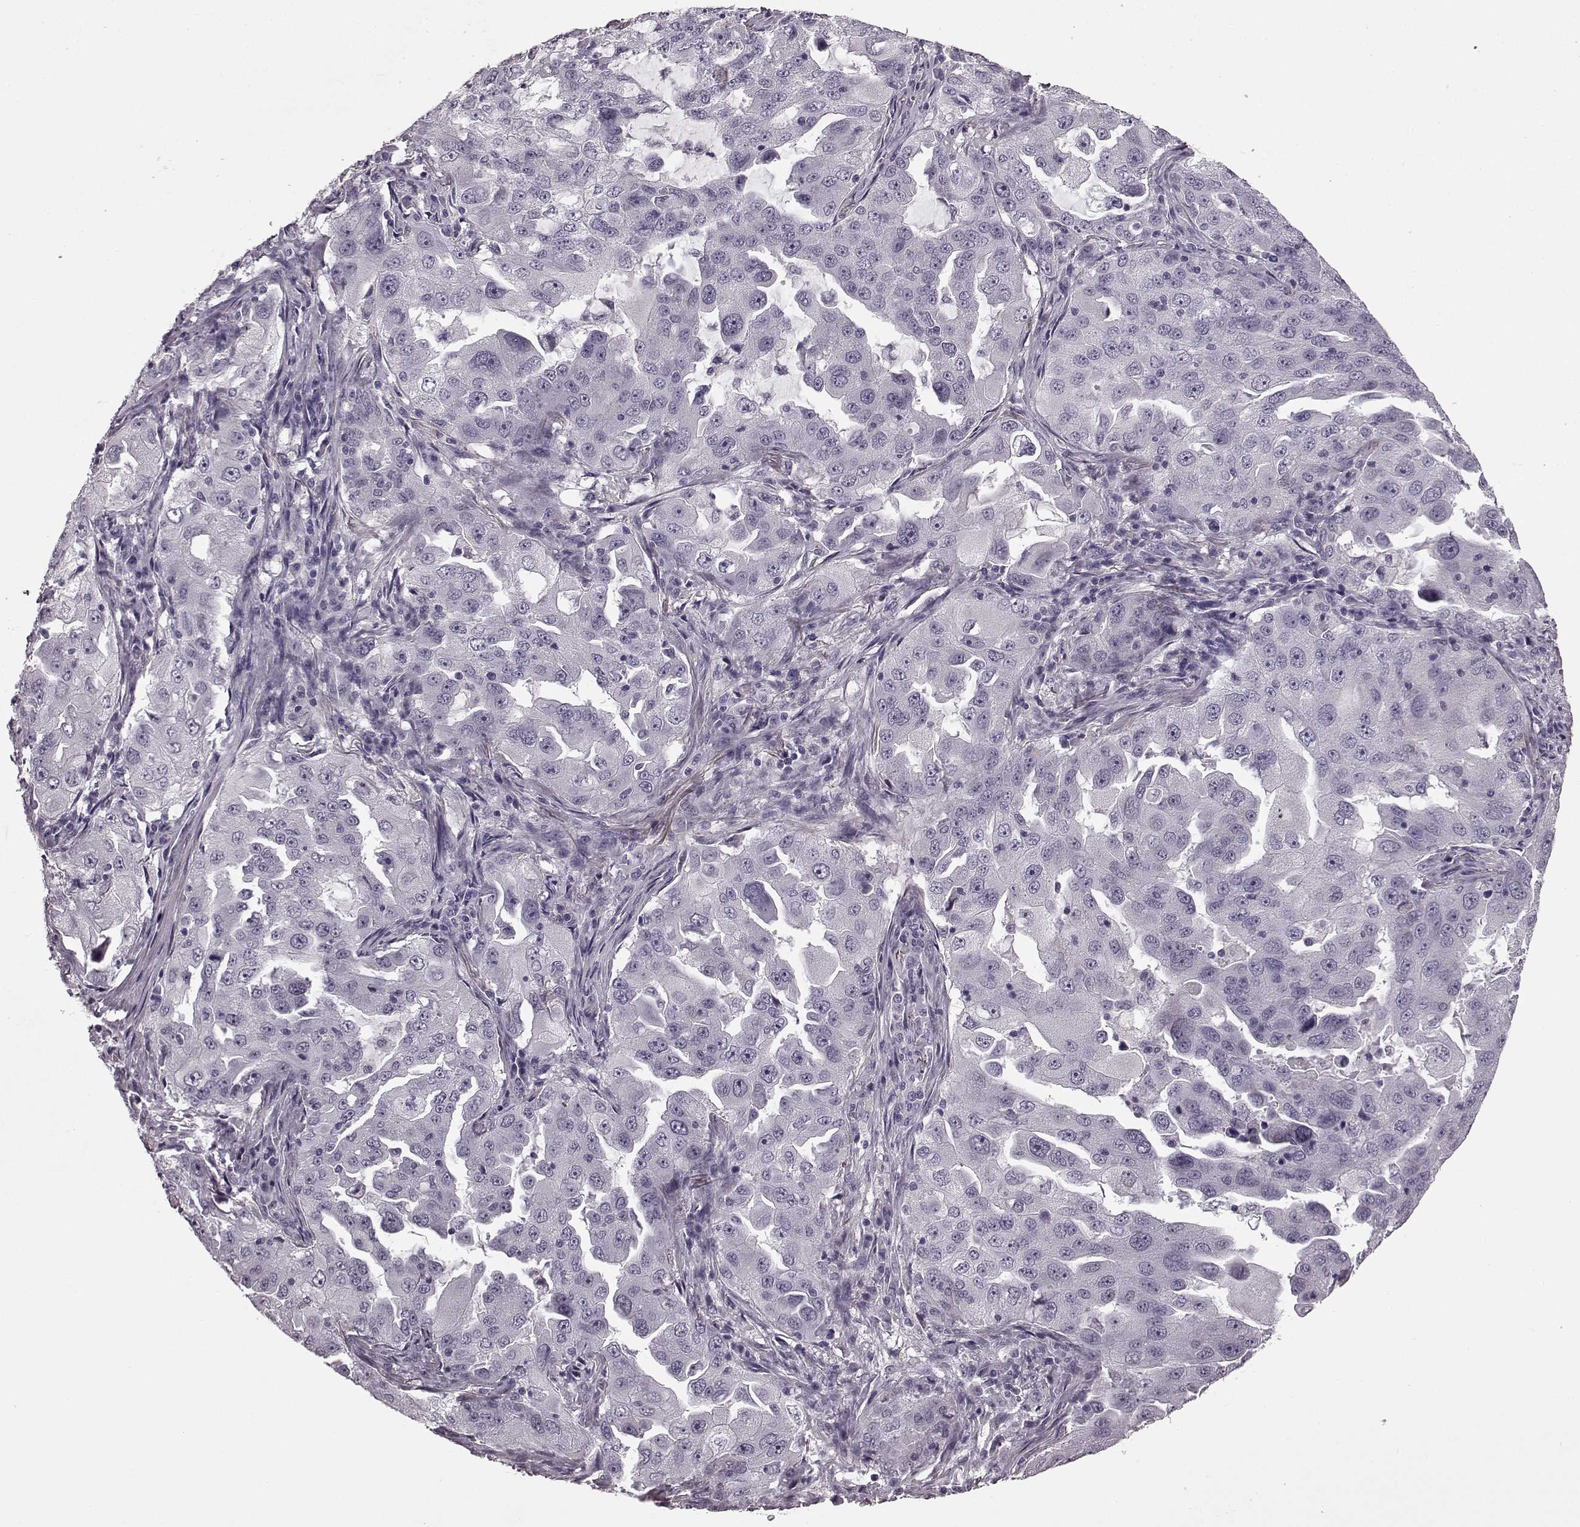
{"staining": {"intensity": "negative", "quantity": "none", "location": "none"}, "tissue": "lung cancer", "cell_type": "Tumor cells", "image_type": "cancer", "snomed": [{"axis": "morphology", "description": "Adenocarcinoma, NOS"}, {"axis": "topography", "description": "Lung"}], "caption": "There is no significant staining in tumor cells of adenocarcinoma (lung).", "gene": "SLCO3A1", "patient": {"sex": "female", "age": 61}}